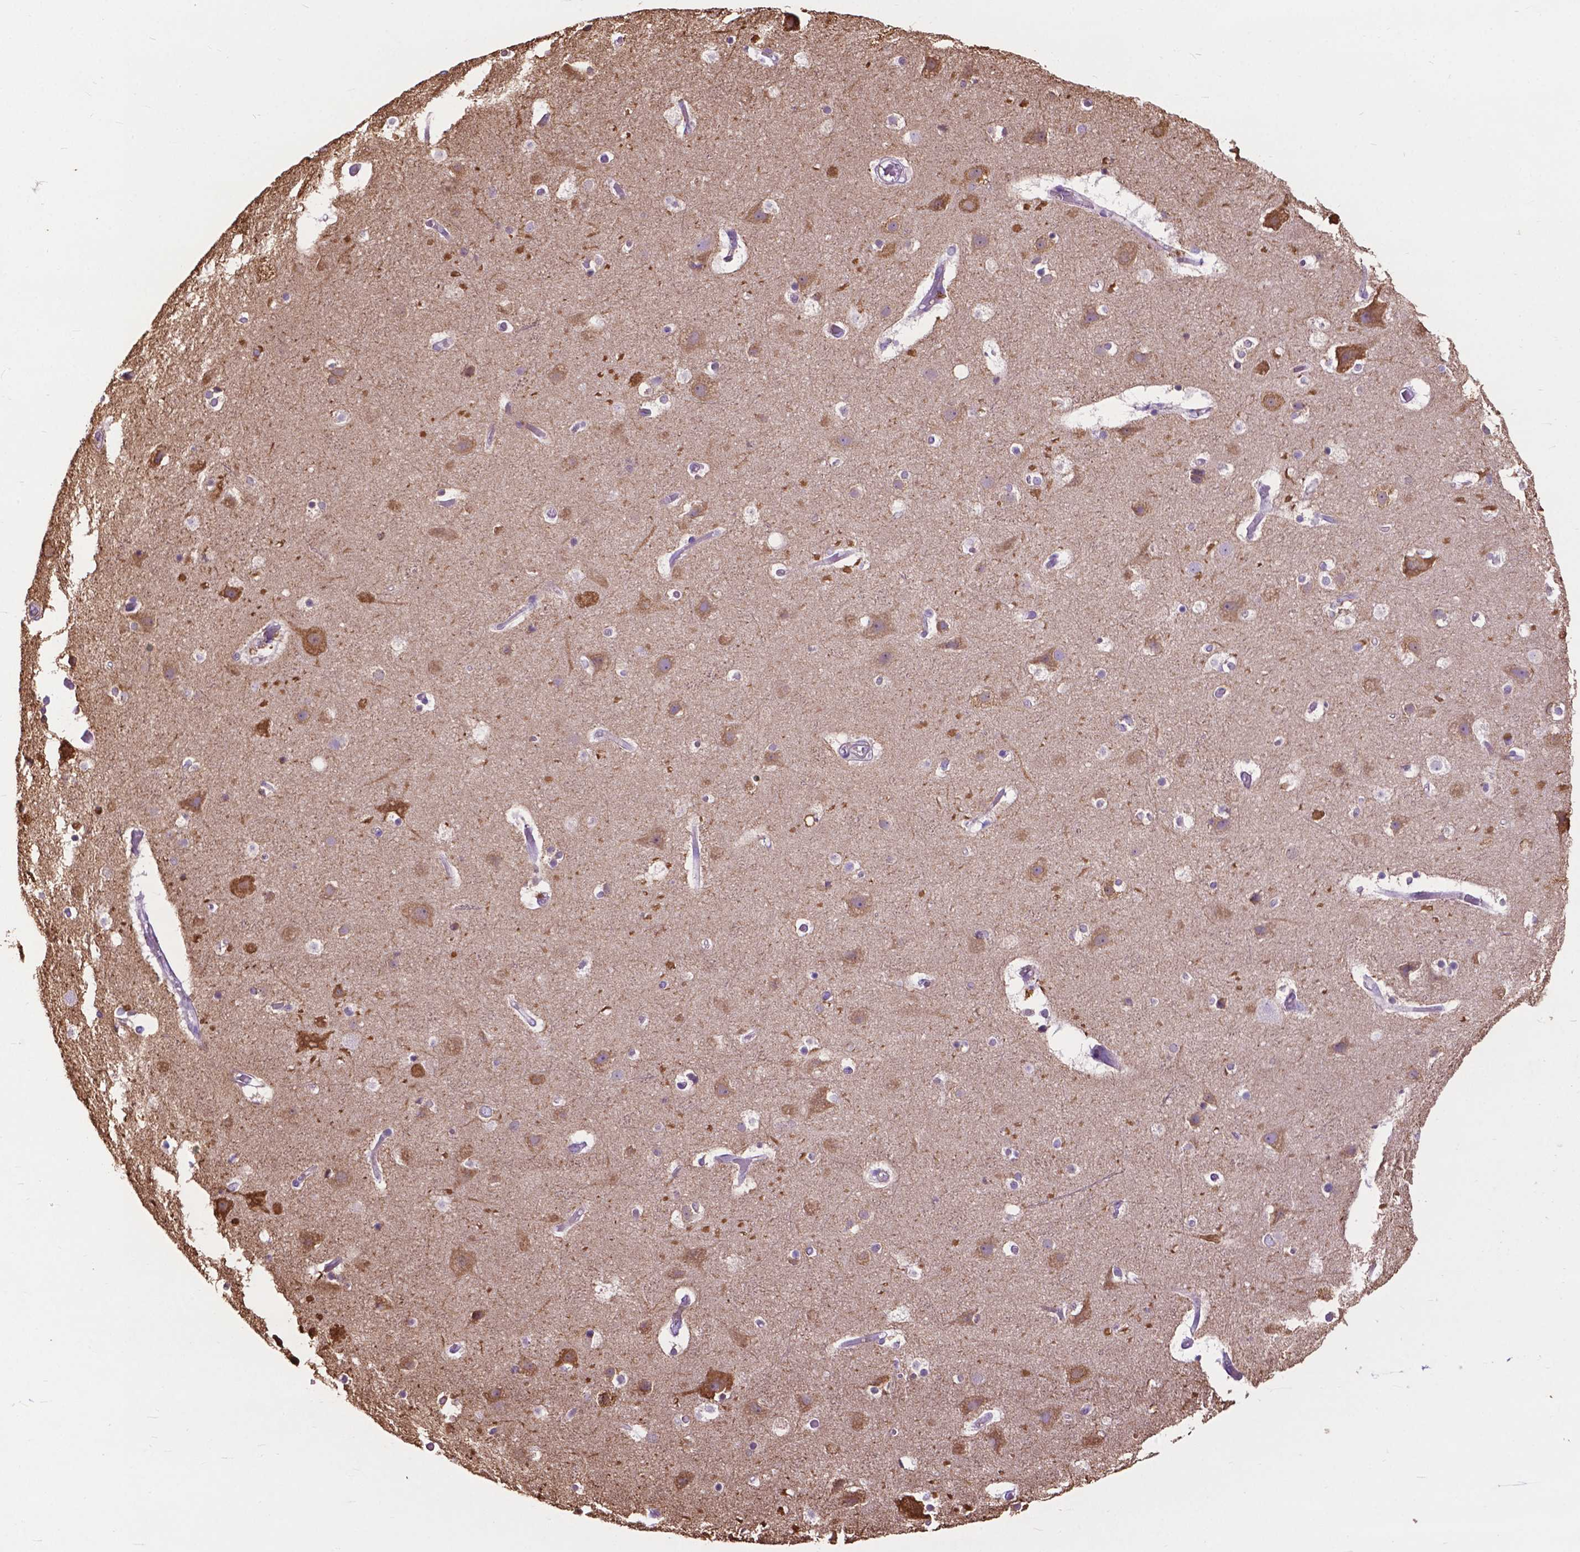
{"staining": {"intensity": "negative", "quantity": "none", "location": "none"}, "tissue": "cerebral cortex", "cell_type": "Endothelial cells", "image_type": "normal", "snomed": [{"axis": "morphology", "description": "Normal tissue, NOS"}, {"axis": "topography", "description": "Cerebral cortex"}], "caption": "Protein analysis of normal cerebral cortex reveals no significant staining in endothelial cells.", "gene": "PCDHA12", "patient": {"sex": "female", "age": 52}}